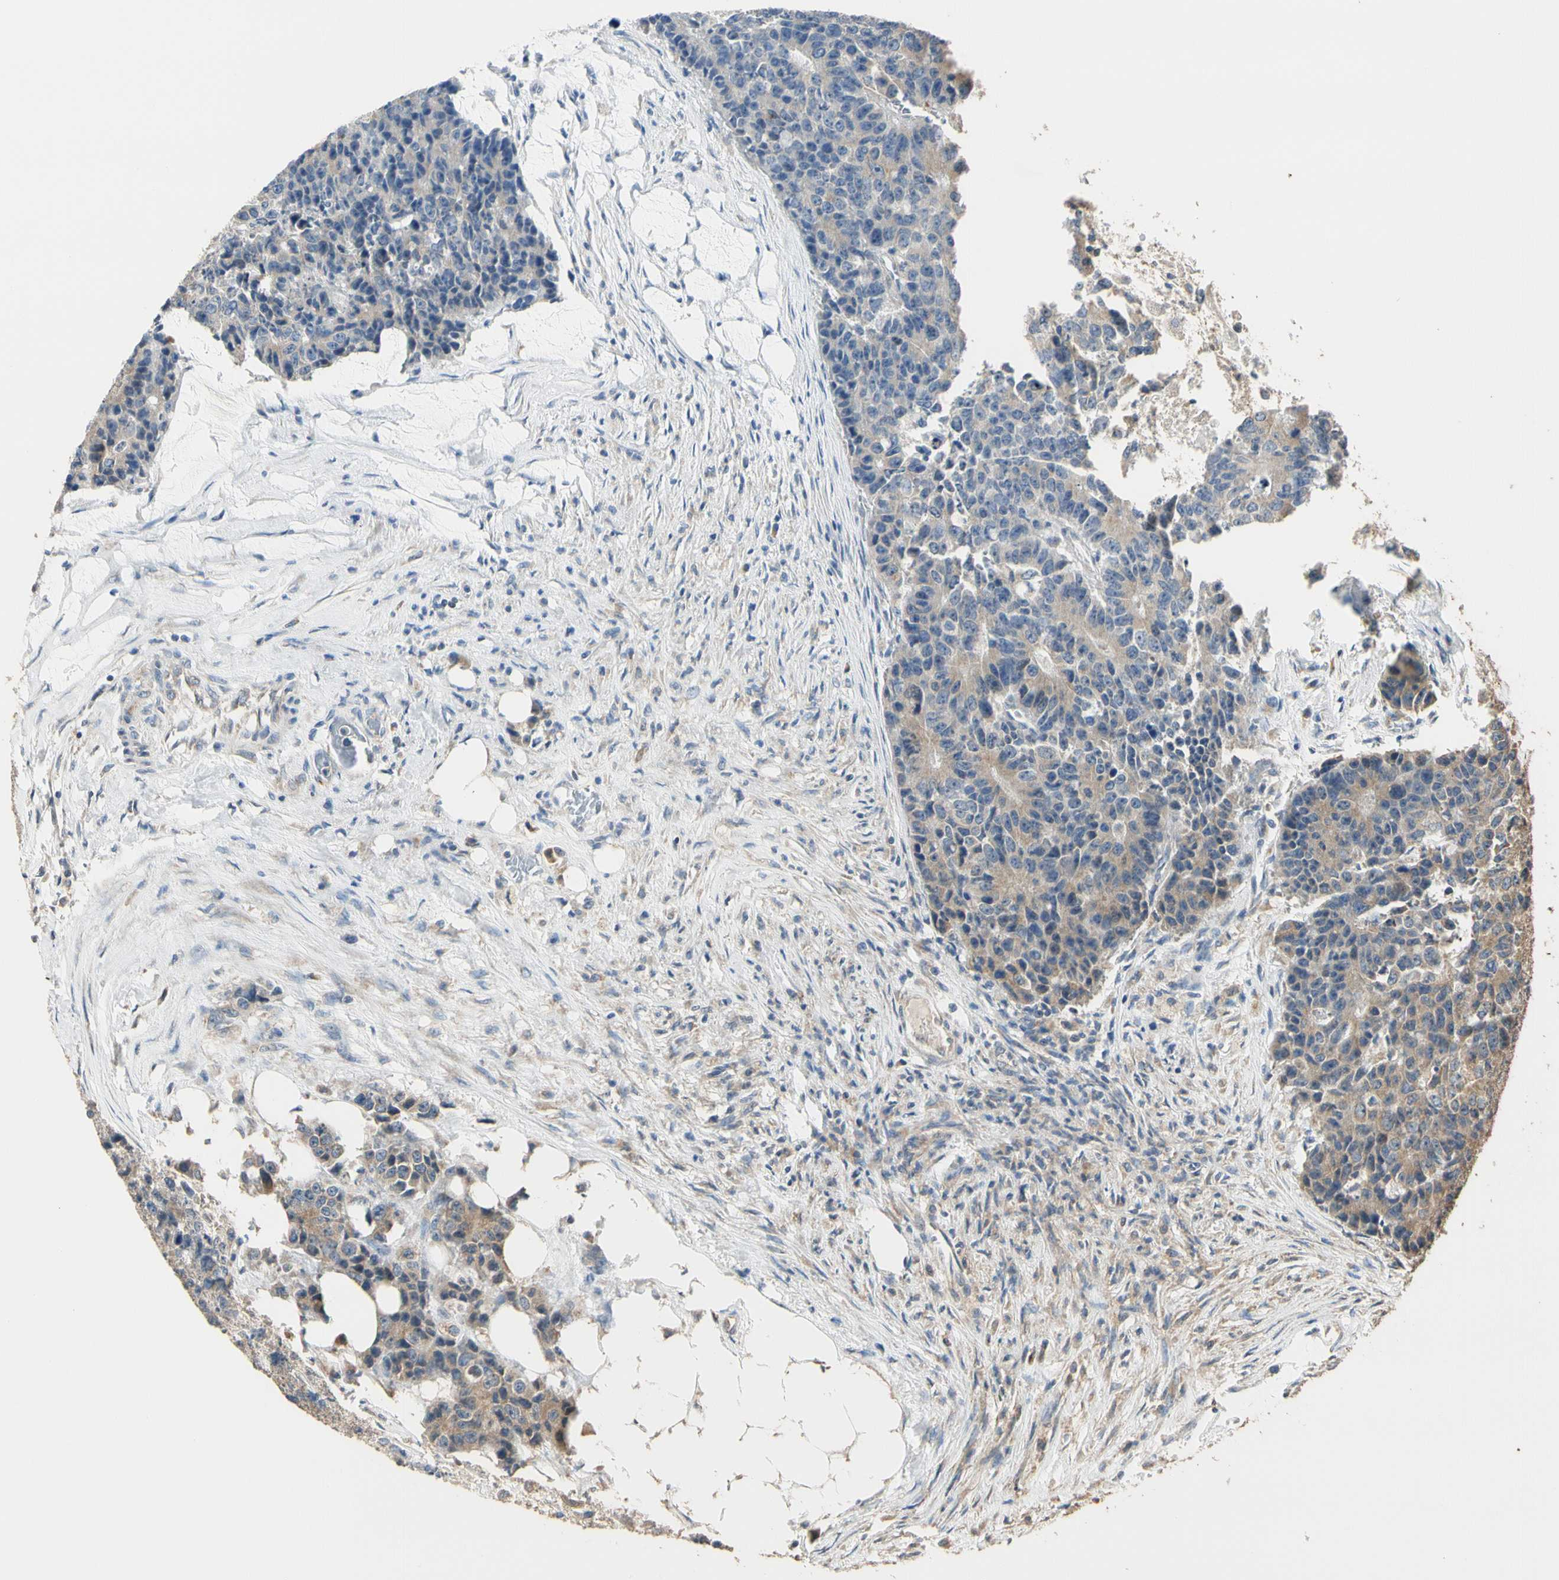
{"staining": {"intensity": "weak", "quantity": "25%-75%", "location": "cytoplasmic/membranous"}, "tissue": "colorectal cancer", "cell_type": "Tumor cells", "image_type": "cancer", "snomed": [{"axis": "morphology", "description": "Adenocarcinoma, NOS"}, {"axis": "topography", "description": "Colon"}], "caption": "Human adenocarcinoma (colorectal) stained with a protein marker reveals weak staining in tumor cells.", "gene": "STX18", "patient": {"sex": "female", "age": 86}}